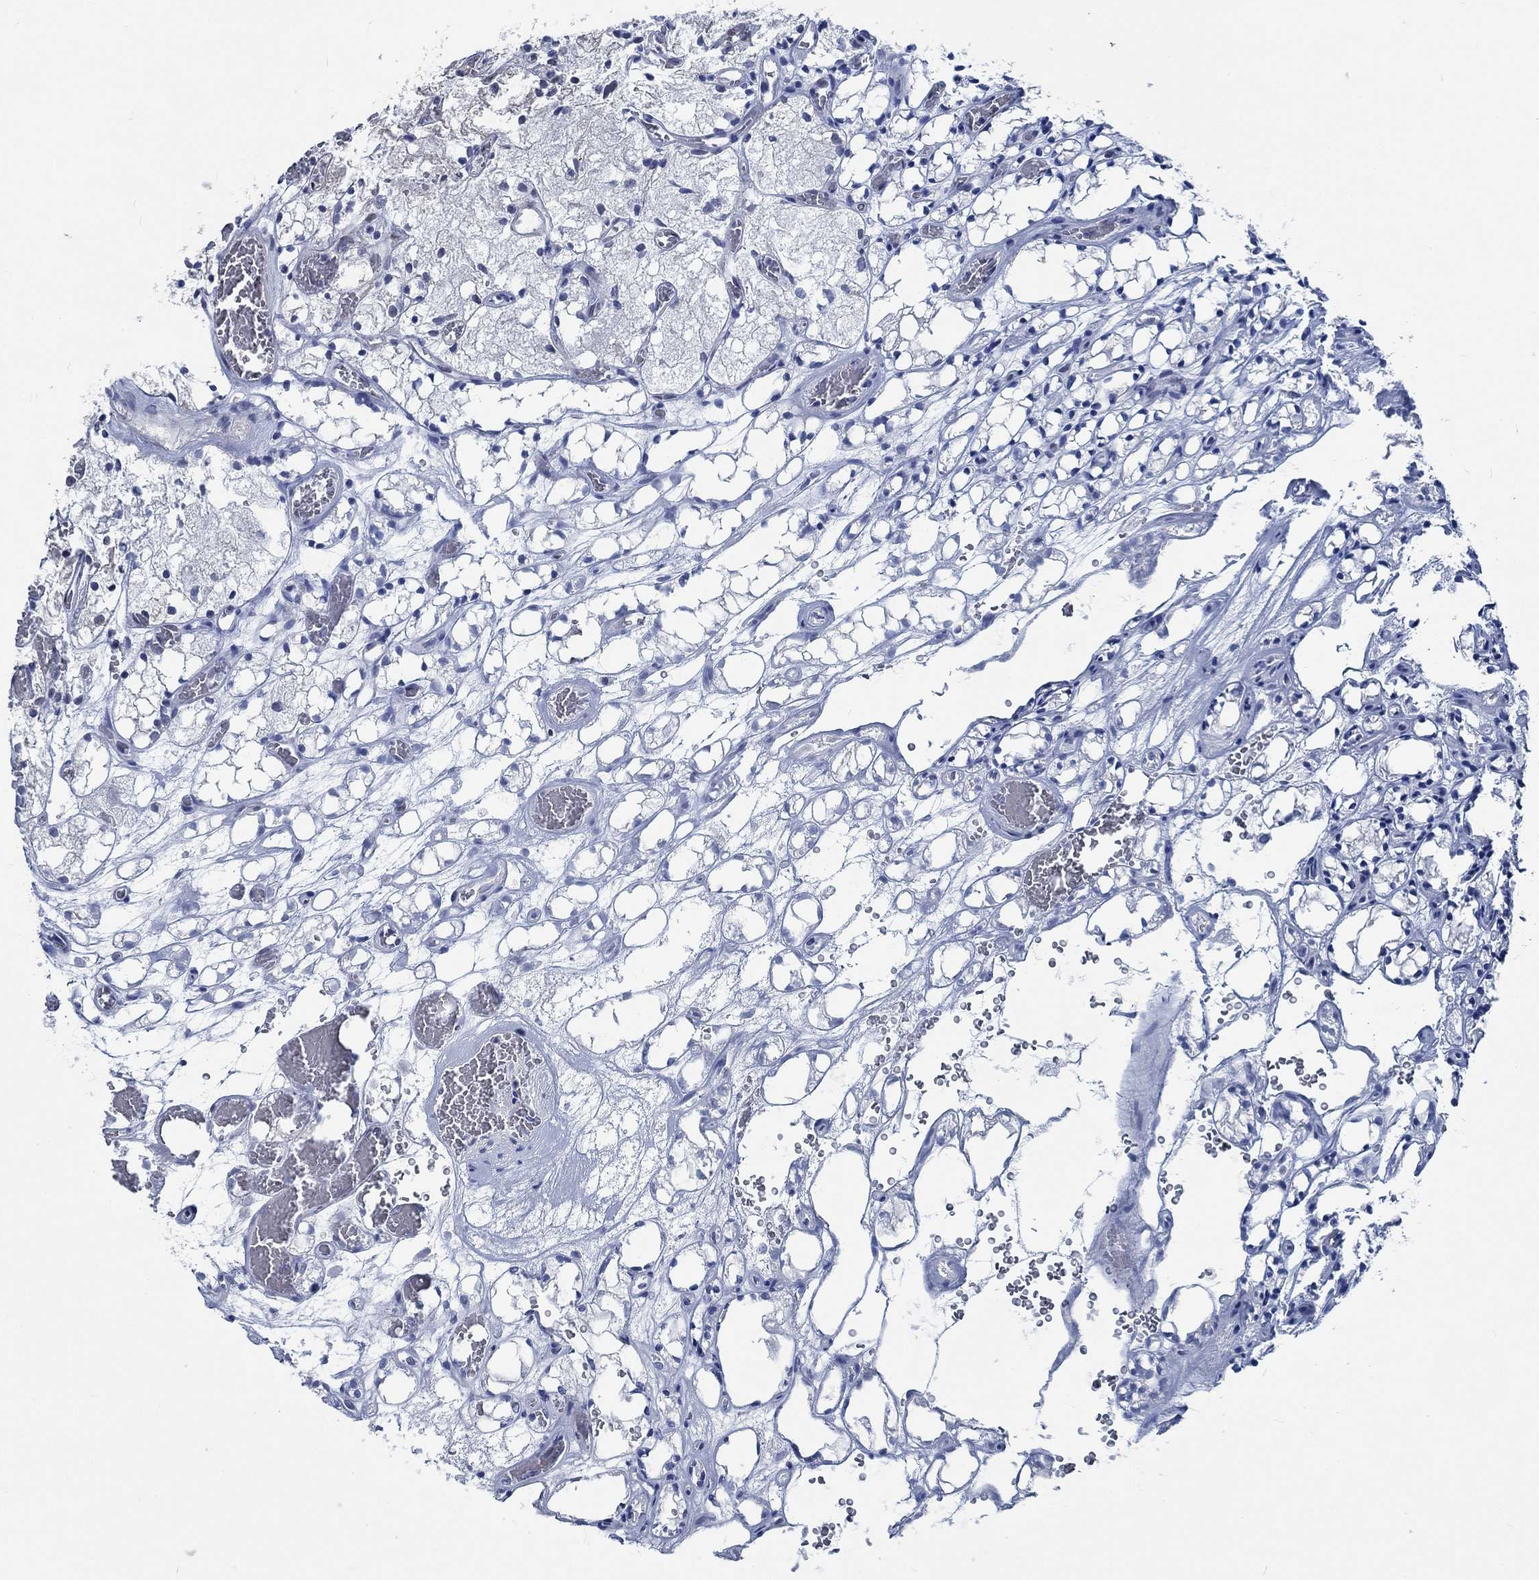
{"staining": {"intensity": "negative", "quantity": "none", "location": "none"}, "tissue": "renal cancer", "cell_type": "Tumor cells", "image_type": "cancer", "snomed": [{"axis": "morphology", "description": "Adenocarcinoma, NOS"}, {"axis": "topography", "description": "Kidney"}], "caption": "Image shows no protein positivity in tumor cells of renal cancer (adenocarcinoma) tissue. (Immunohistochemistry (ihc), brightfield microscopy, high magnification).", "gene": "OBSCN", "patient": {"sex": "female", "age": 69}}